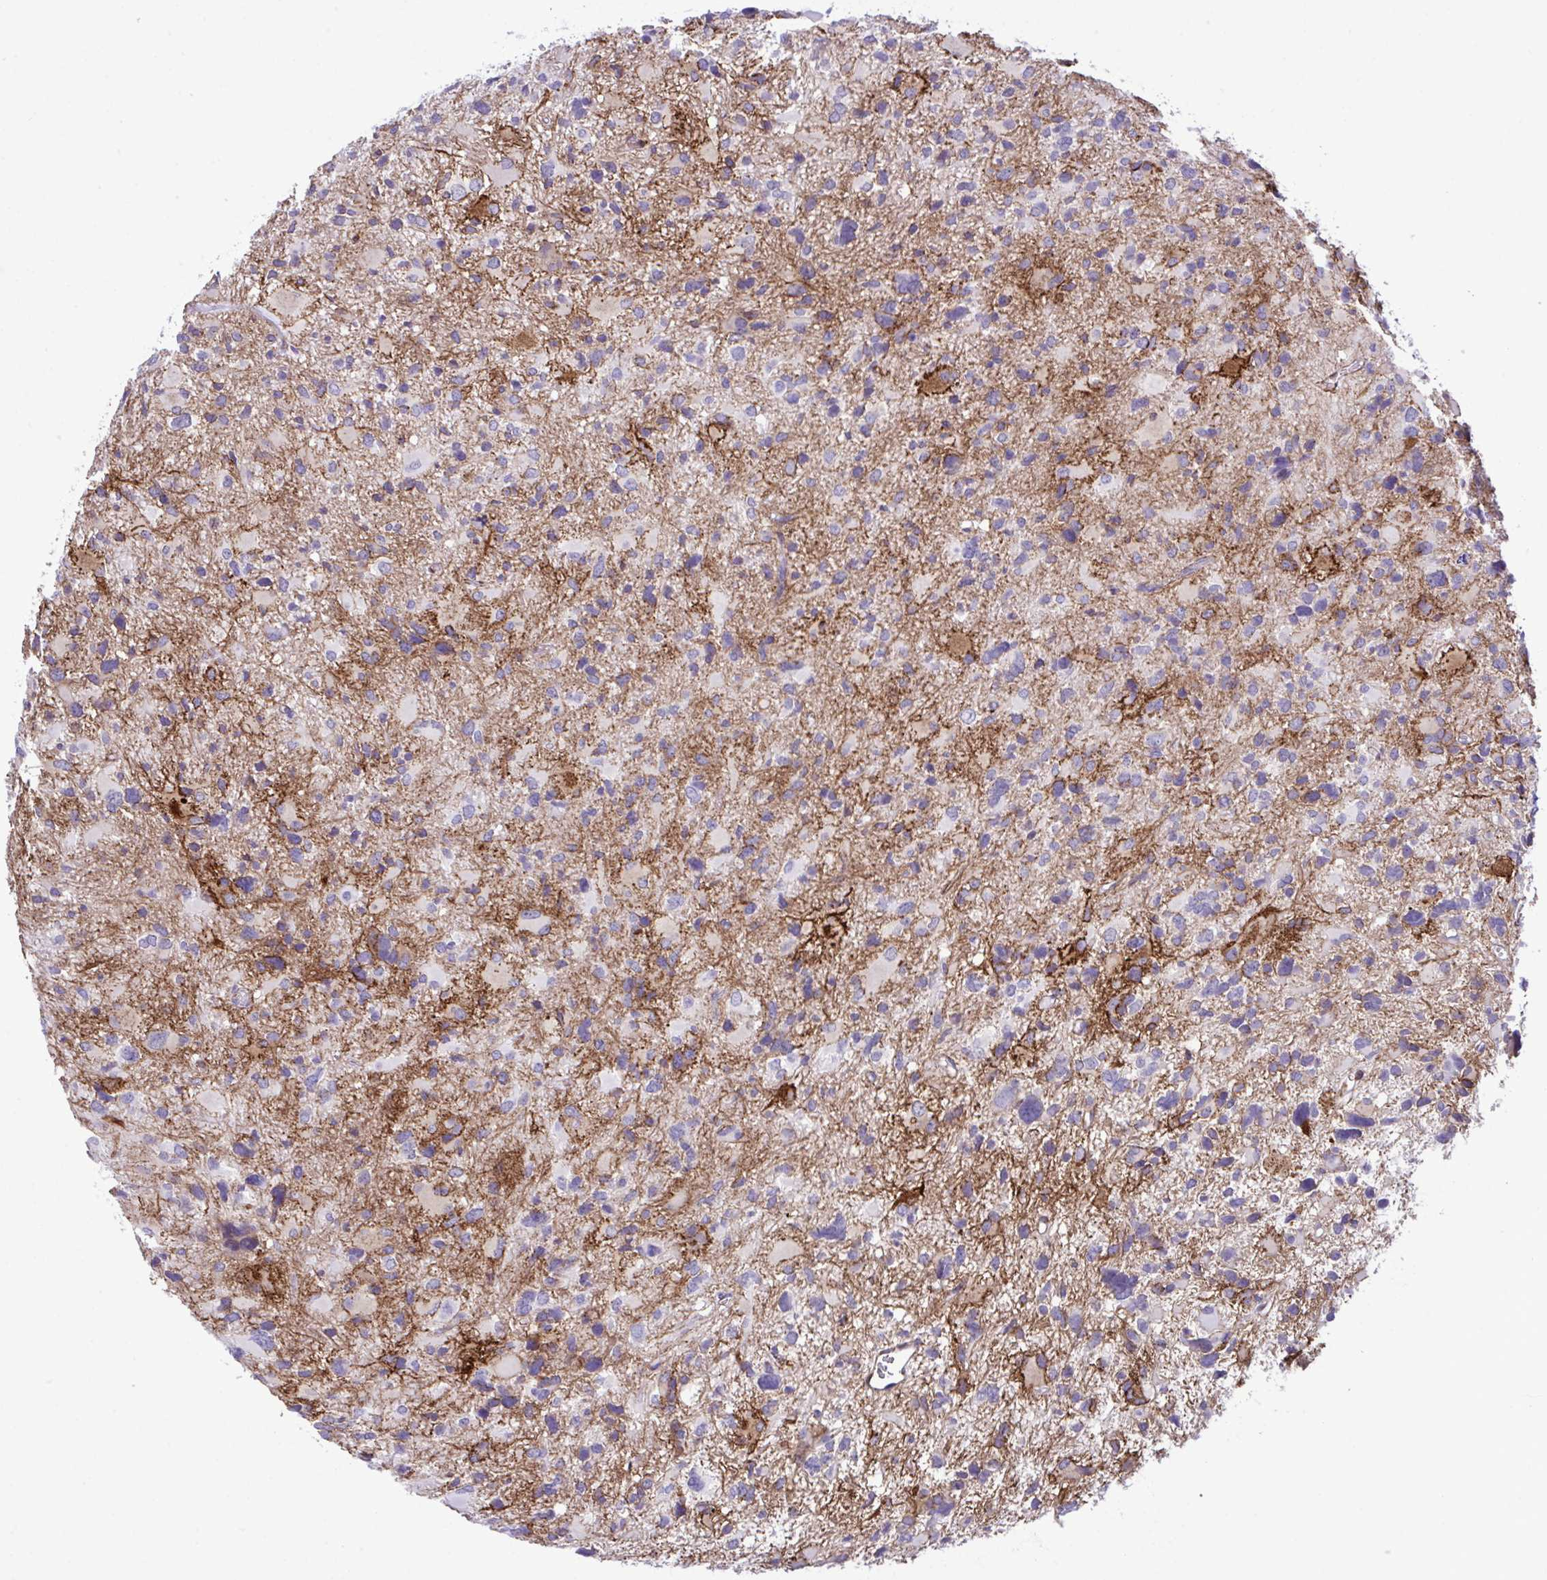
{"staining": {"intensity": "negative", "quantity": "none", "location": "none"}, "tissue": "glioma", "cell_type": "Tumor cells", "image_type": "cancer", "snomed": [{"axis": "morphology", "description": "Glioma, malignant, High grade"}, {"axis": "topography", "description": "Brain"}], "caption": "IHC of high-grade glioma (malignant) exhibits no positivity in tumor cells. (Brightfield microscopy of DAB (3,3'-diaminobenzidine) immunohistochemistry (IHC) at high magnification).", "gene": "SYNPO2L", "patient": {"sex": "female", "age": 11}}